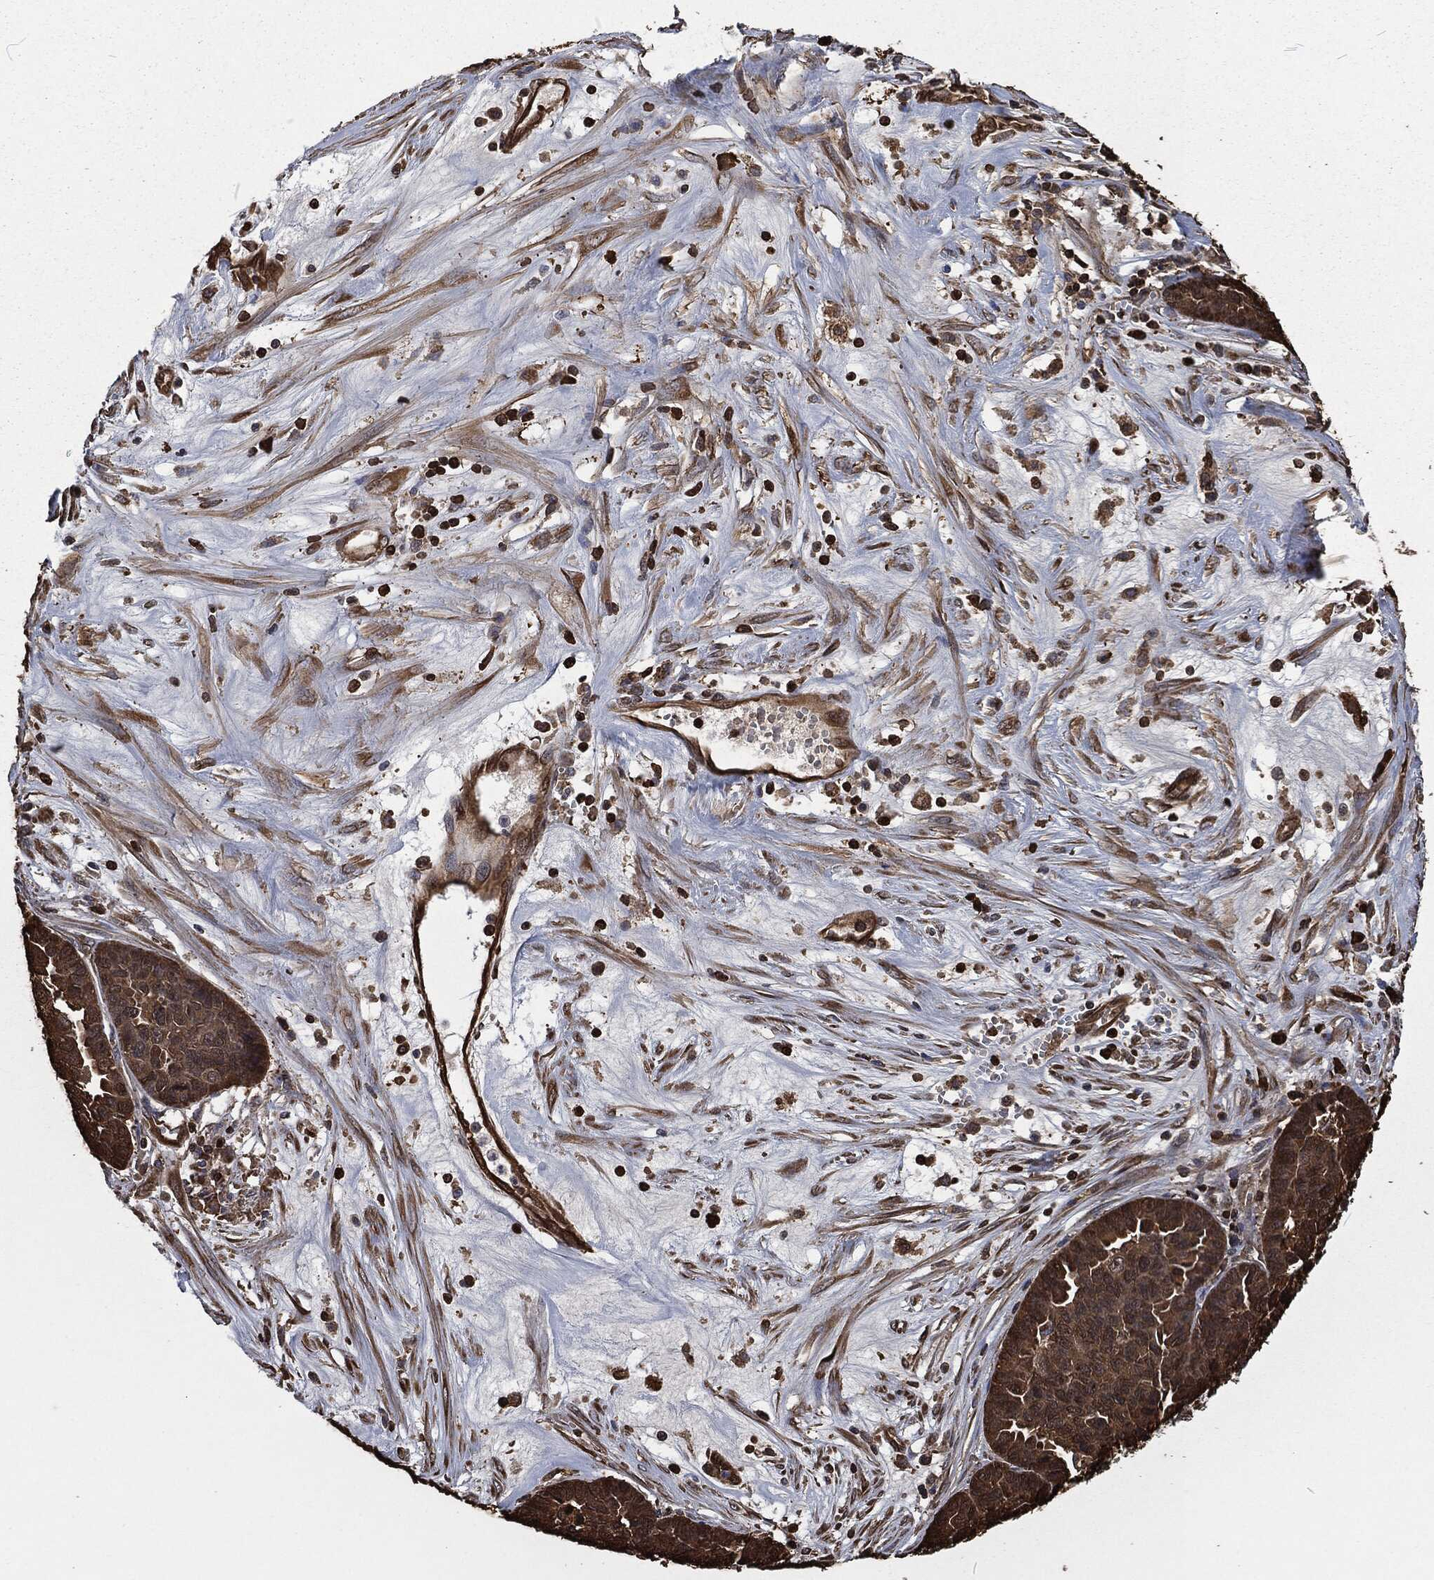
{"staining": {"intensity": "strong", "quantity": ">75%", "location": "cytoplasmic/membranous"}, "tissue": "ovarian cancer", "cell_type": "Tumor cells", "image_type": "cancer", "snomed": [{"axis": "morphology", "description": "Cystadenocarcinoma, serous, NOS"}, {"axis": "topography", "description": "Ovary"}], "caption": "Immunohistochemistry staining of ovarian cancer, which demonstrates high levels of strong cytoplasmic/membranous positivity in about >75% of tumor cells indicating strong cytoplasmic/membranous protein expression. The staining was performed using DAB (brown) for protein detection and nuclei were counterstained in hematoxylin (blue).", "gene": "PRDX4", "patient": {"sex": "female", "age": 87}}